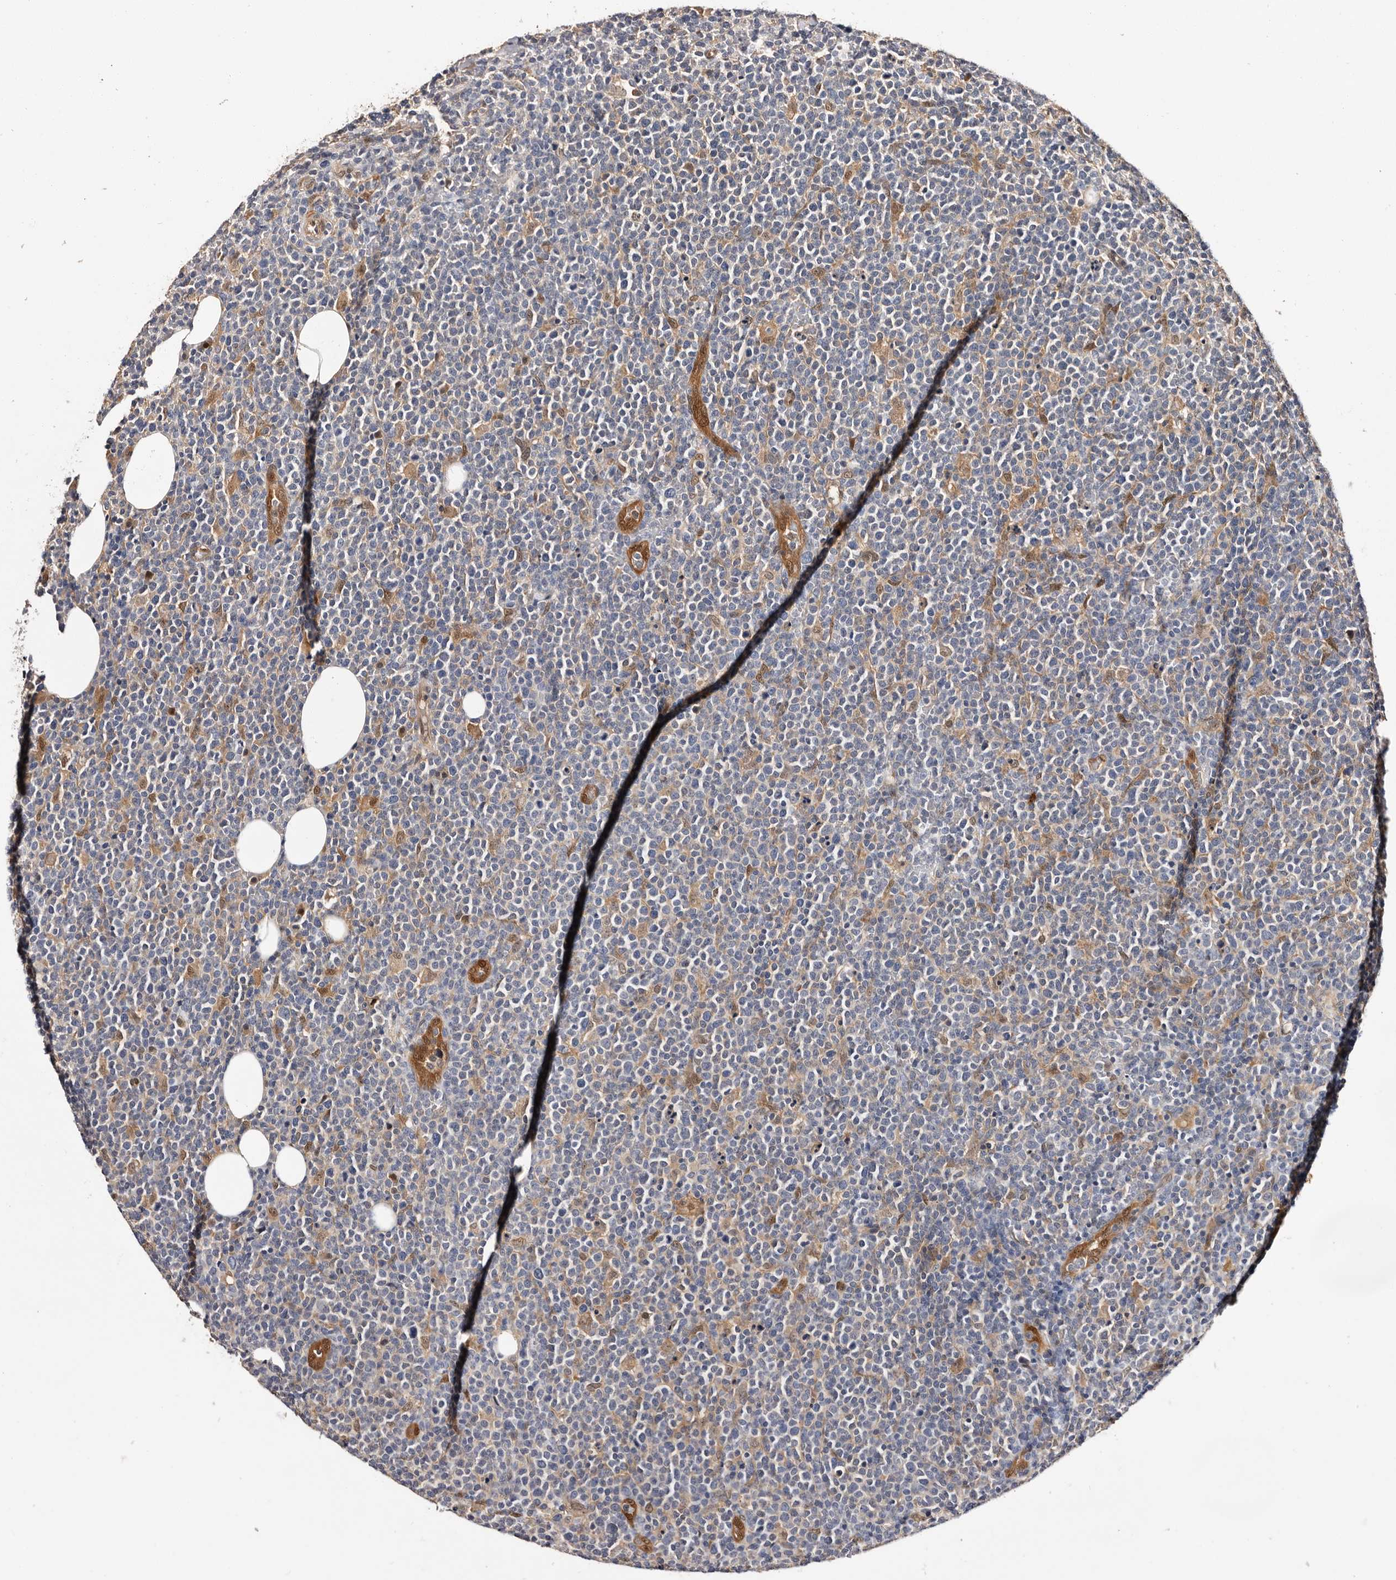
{"staining": {"intensity": "negative", "quantity": "none", "location": "none"}, "tissue": "lymphoma", "cell_type": "Tumor cells", "image_type": "cancer", "snomed": [{"axis": "morphology", "description": "Malignant lymphoma, non-Hodgkin's type, High grade"}, {"axis": "topography", "description": "Lymph node"}], "caption": "There is no significant expression in tumor cells of lymphoma. (Immunohistochemistry, brightfield microscopy, high magnification).", "gene": "TP53I3", "patient": {"sex": "male", "age": 61}}